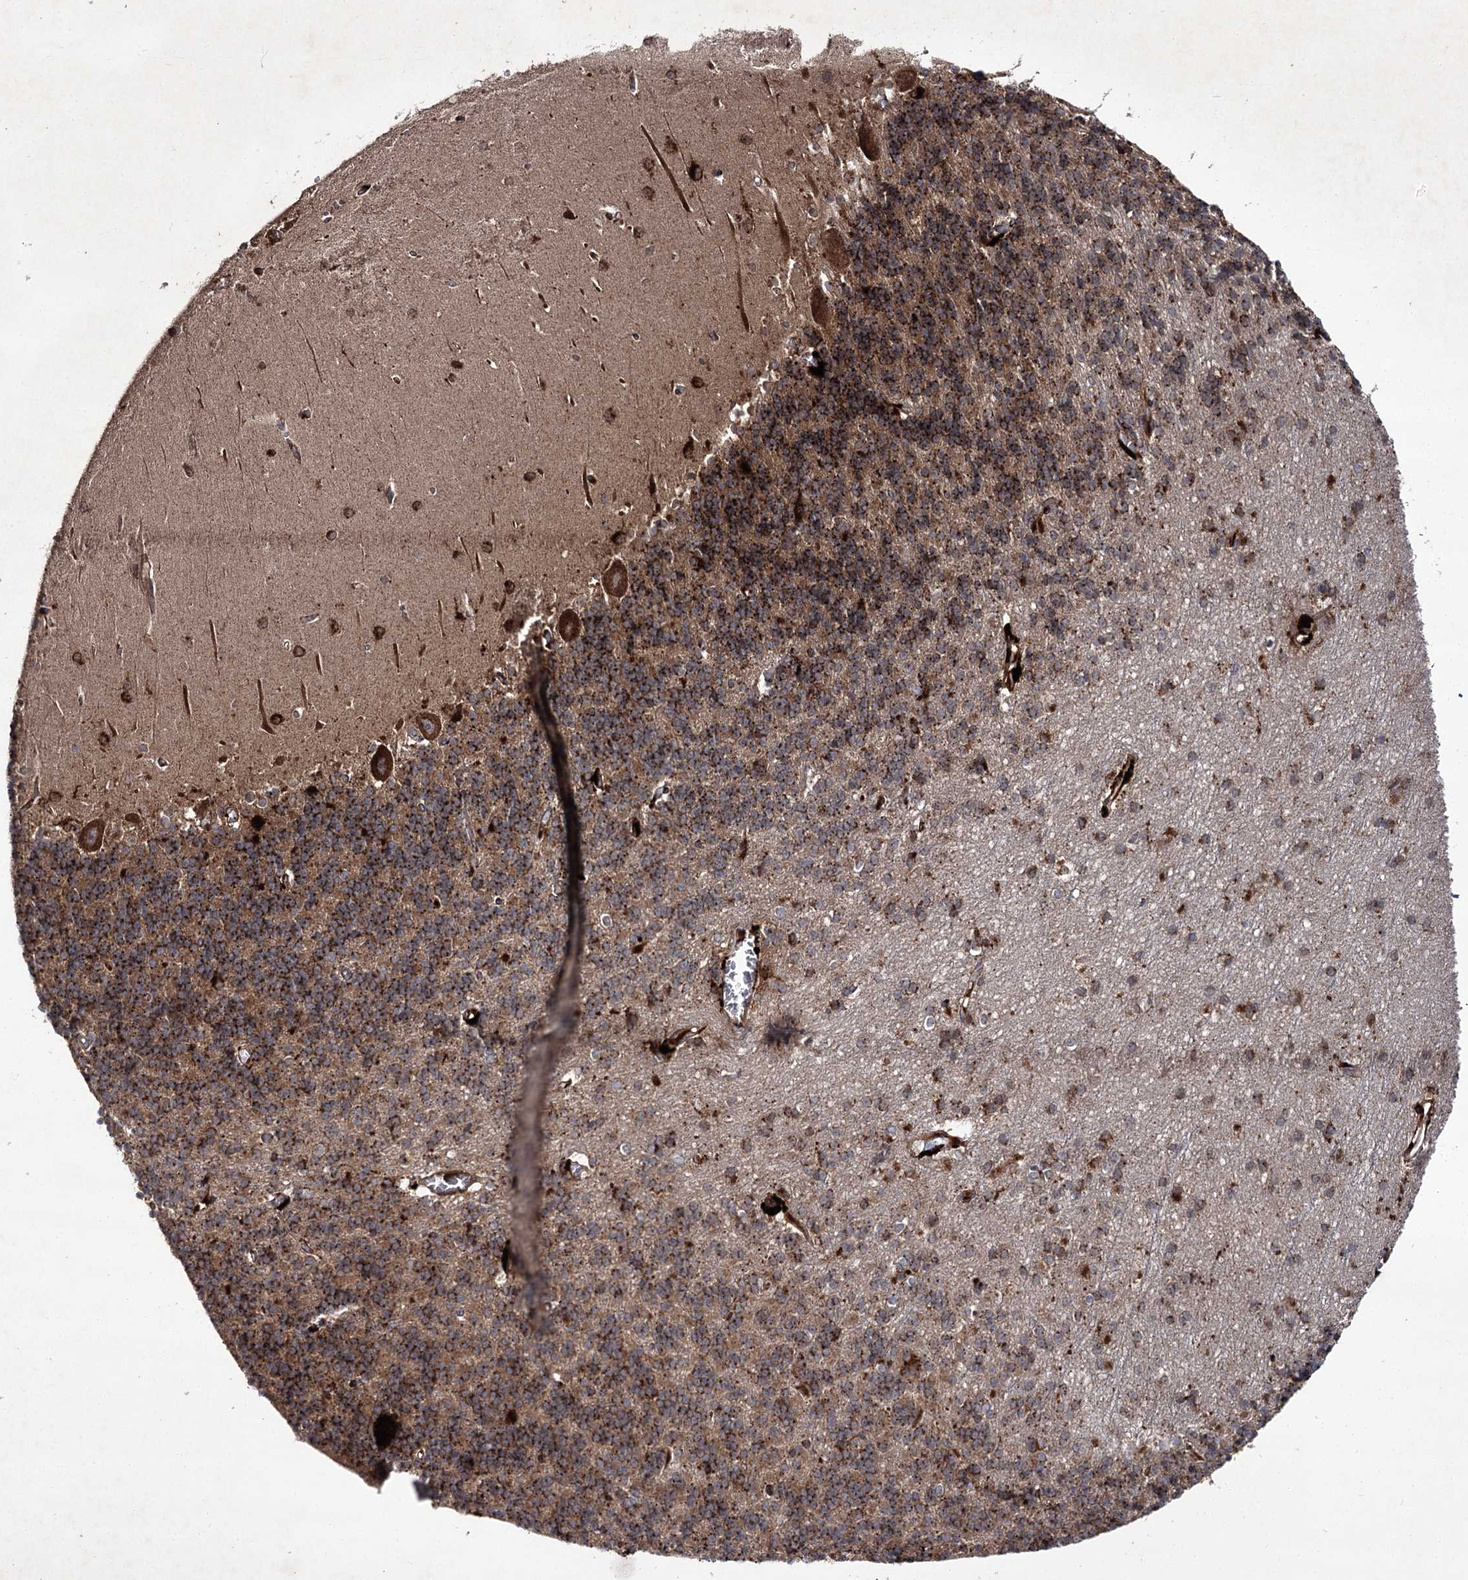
{"staining": {"intensity": "strong", "quantity": ">75%", "location": "cytoplasmic/membranous"}, "tissue": "cerebellum", "cell_type": "Cells in granular layer", "image_type": "normal", "snomed": [{"axis": "morphology", "description": "Normal tissue, NOS"}, {"axis": "topography", "description": "Cerebellum"}], "caption": "Brown immunohistochemical staining in benign cerebellum displays strong cytoplasmic/membranous positivity in approximately >75% of cells in granular layer.", "gene": "ALG9", "patient": {"sex": "male", "age": 37}}